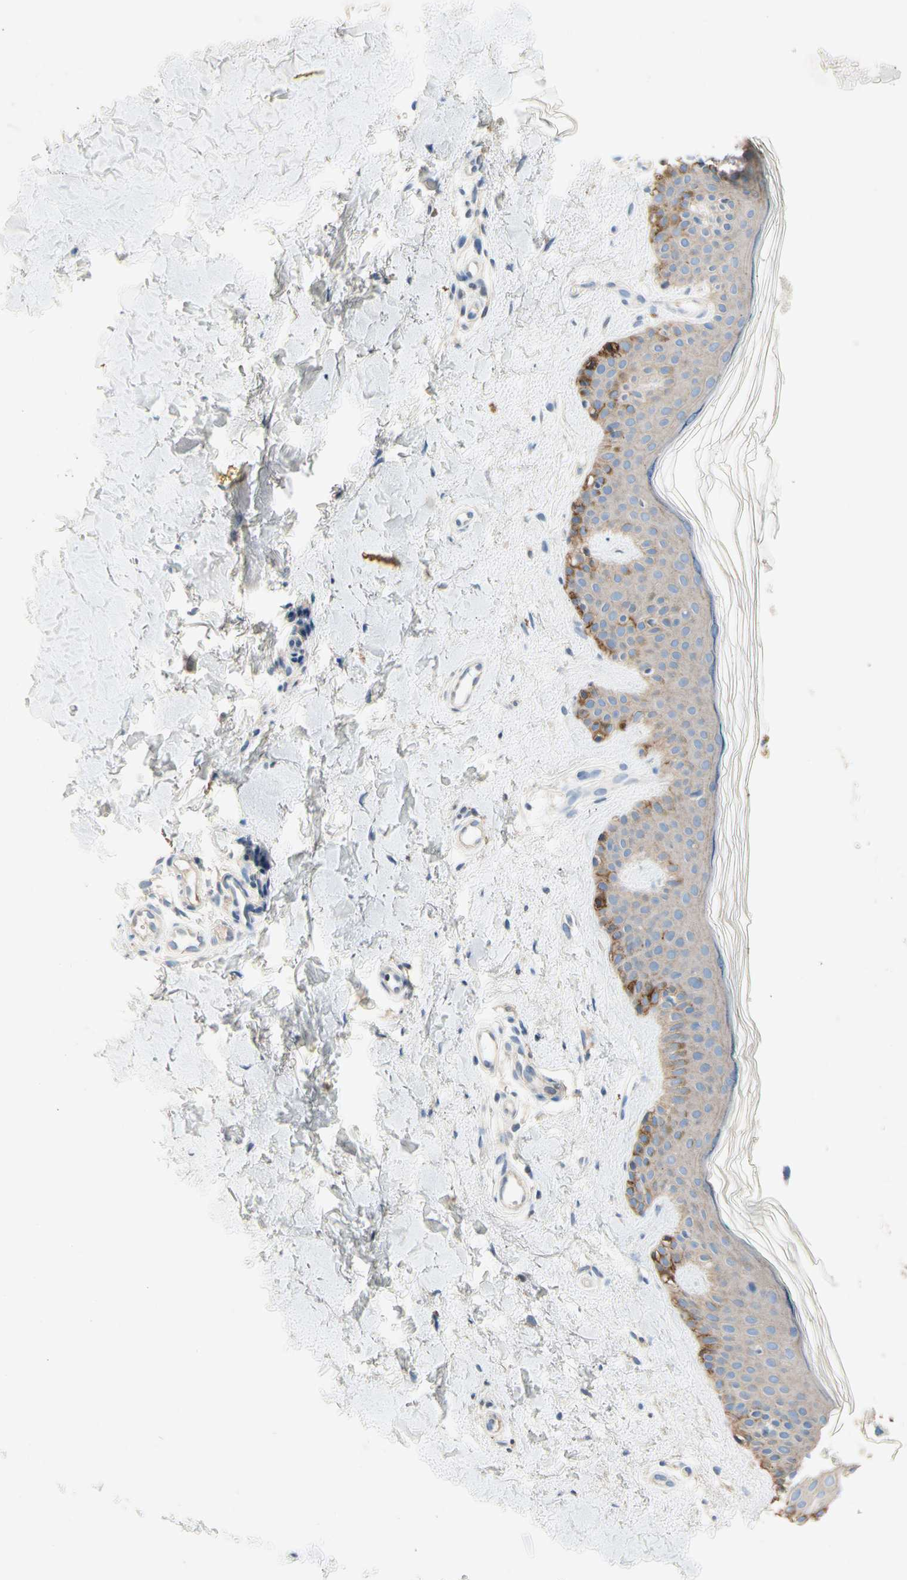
{"staining": {"intensity": "negative", "quantity": "none", "location": "none"}, "tissue": "skin", "cell_type": "Fibroblasts", "image_type": "normal", "snomed": [{"axis": "morphology", "description": "Normal tissue, NOS"}, {"axis": "topography", "description": "Skin"}], "caption": "Skin stained for a protein using IHC shows no positivity fibroblasts.", "gene": "CA14", "patient": {"sex": "male", "age": 67}}